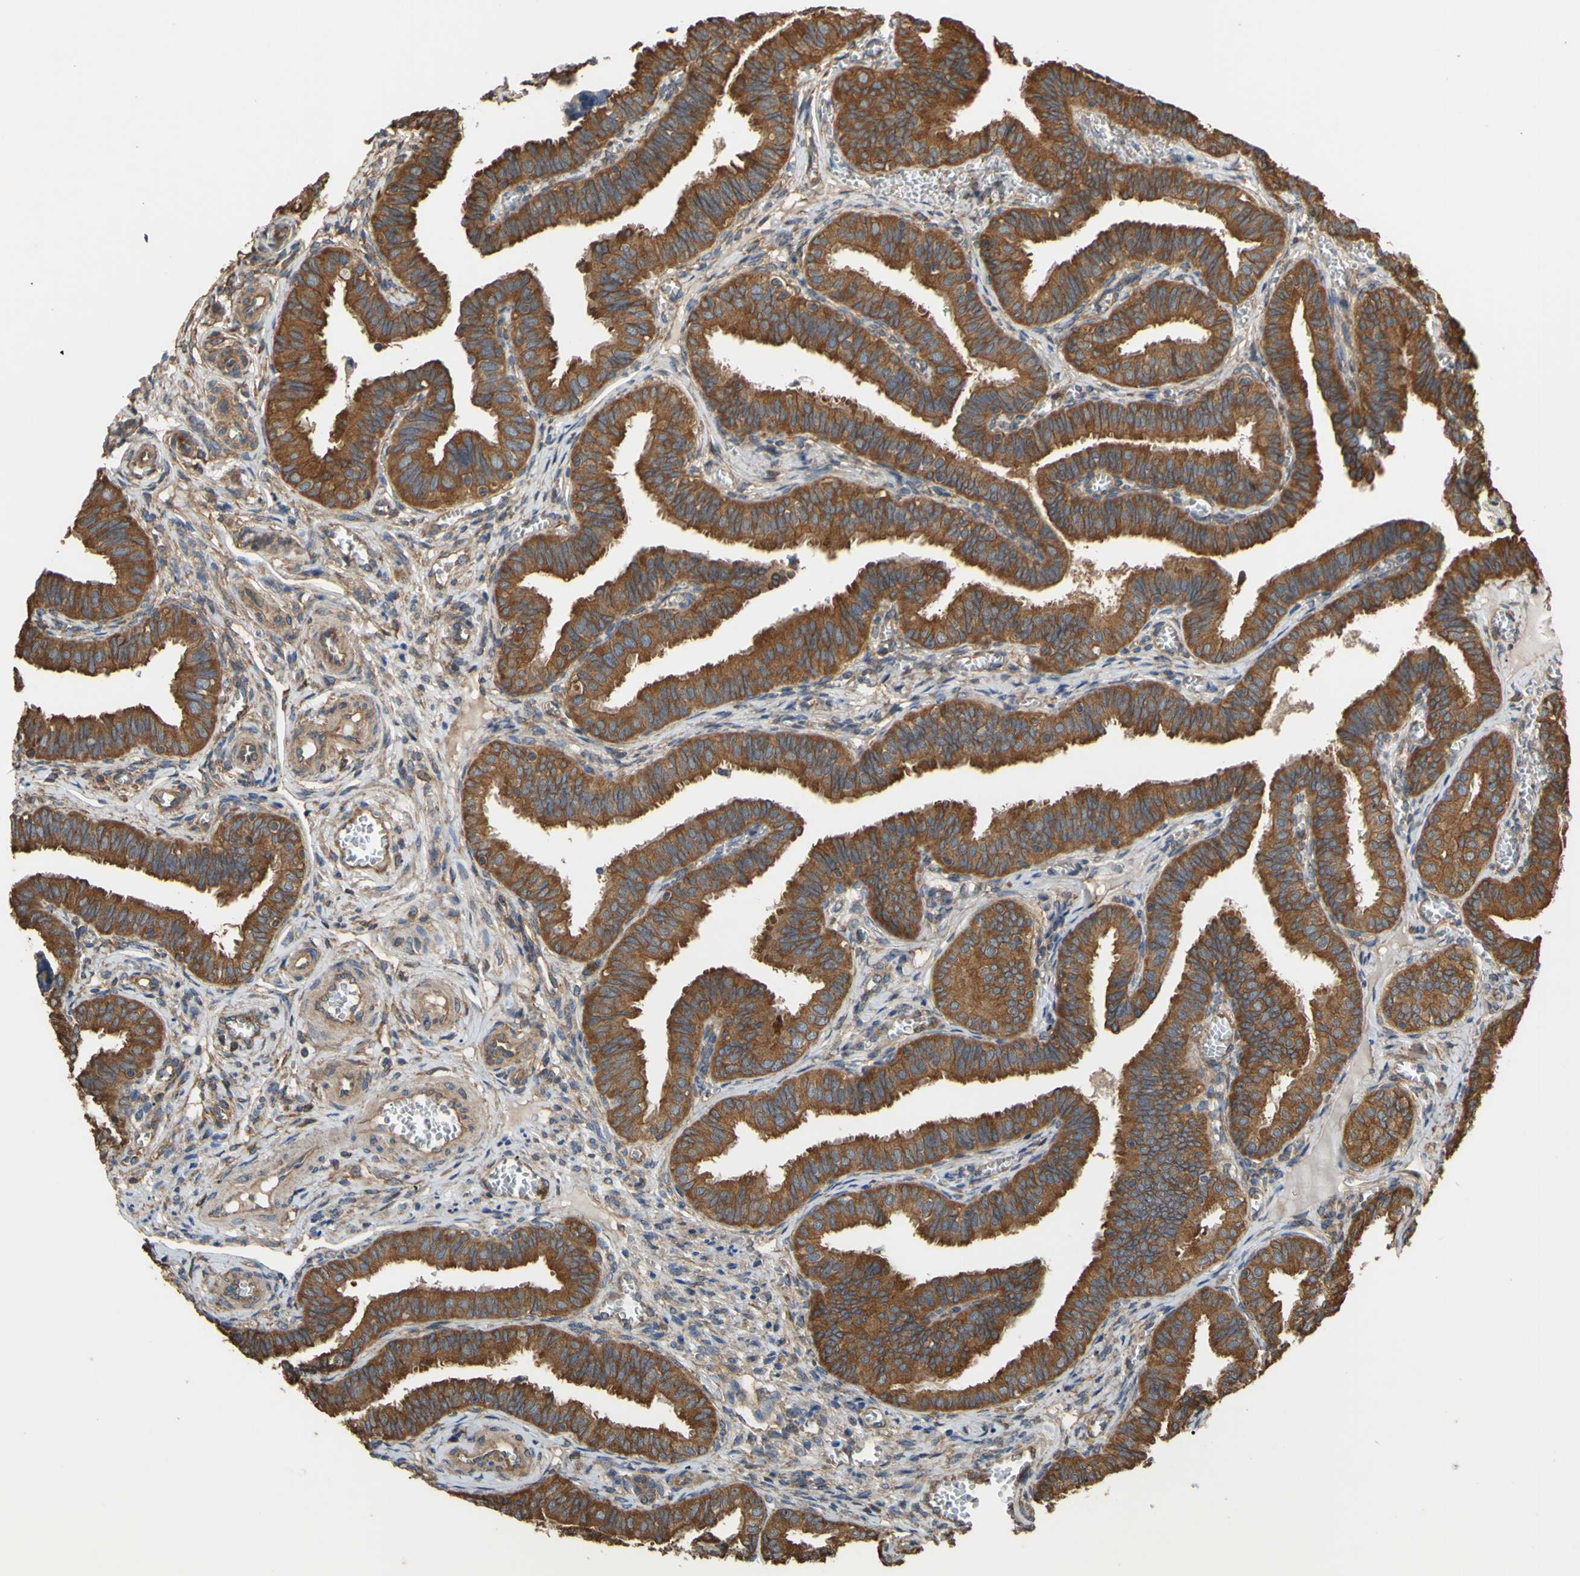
{"staining": {"intensity": "strong", "quantity": ">75%", "location": "cytoplasmic/membranous"}, "tissue": "fallopian tube", "cell_type": "Glandular cells", "image_type": "normal", "snomed": [{"axis": "morphology", "description": "Normal tissue, NOS"}, {"axis": "topography", "description": "Fallopian tube"}], "caption": "Fallopian tube was stained to show a protein in brown. There is high levels of strong cytoplasmic/membranous positivity in approximately >75% of glandular cells. Using DAB (brown) and hematoxylin (blue) stains, captured at high magnification using brightfield microscopy.", "gene": "CTTN", "patient": {"sex": "female", "age": 46}}